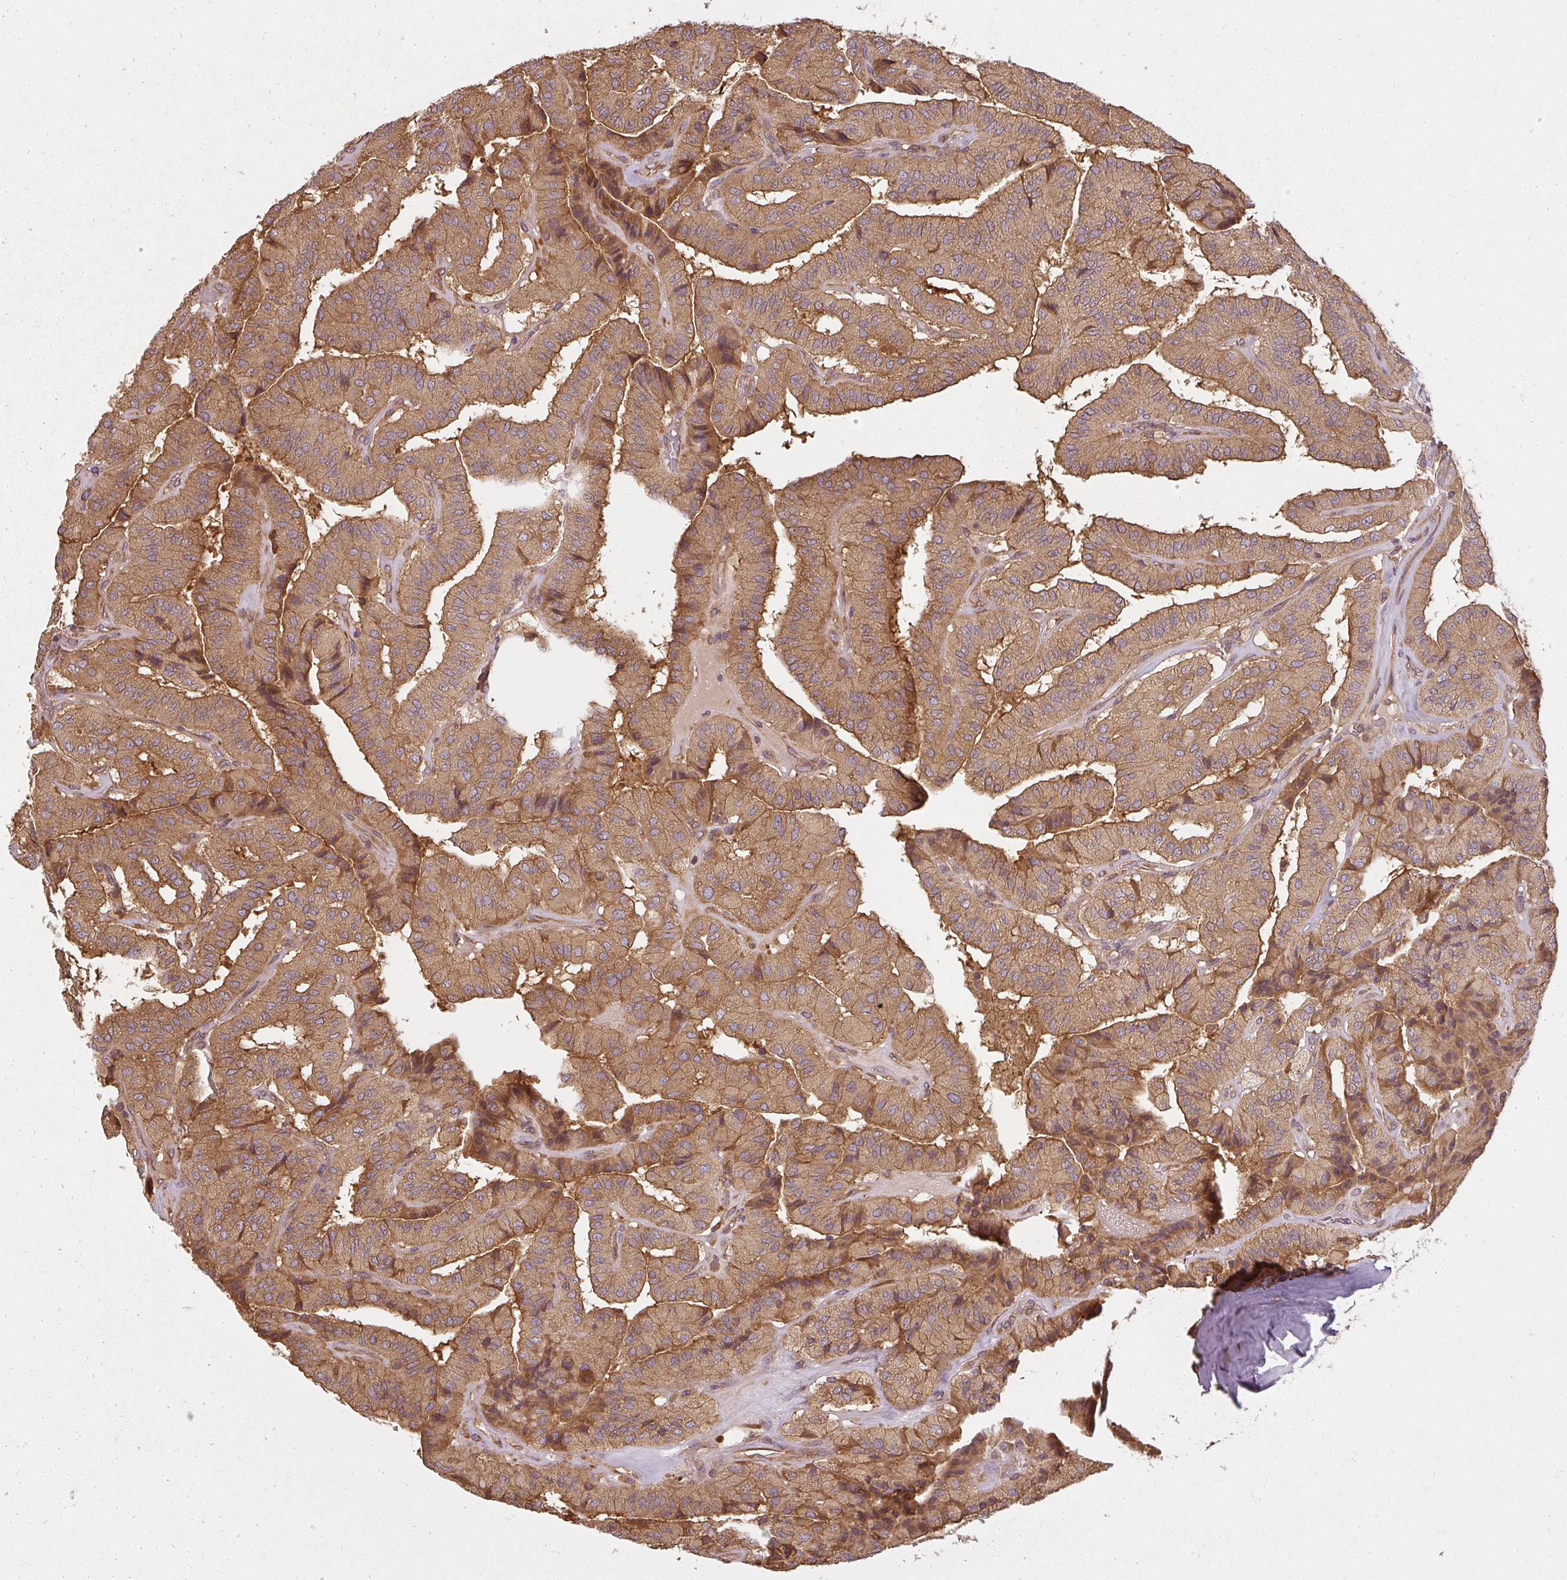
{"staining": {"intensity": "strong", "quantity": ">75%", "location": "cytoplasmic/membranous"}, "tissue": "thyroid cancer", "cell_type": "Tumor cells", "image_type": "cancer", "snomed": [{"axis": "morphology", "description": "Normal tissue, NOS"}, {"axis": "morphology", "description": "Papillary adenocarcinoma, NOS"}, {"axis": "topography", "description": "Thyroid gland"}], "caption": "Human papillary adenocarcinoma (thyroid) stained with a protein marker reveals strong staining in tumor cells.", "gene": "RPL24", "patient": {"sex": "female", "age": 59}}